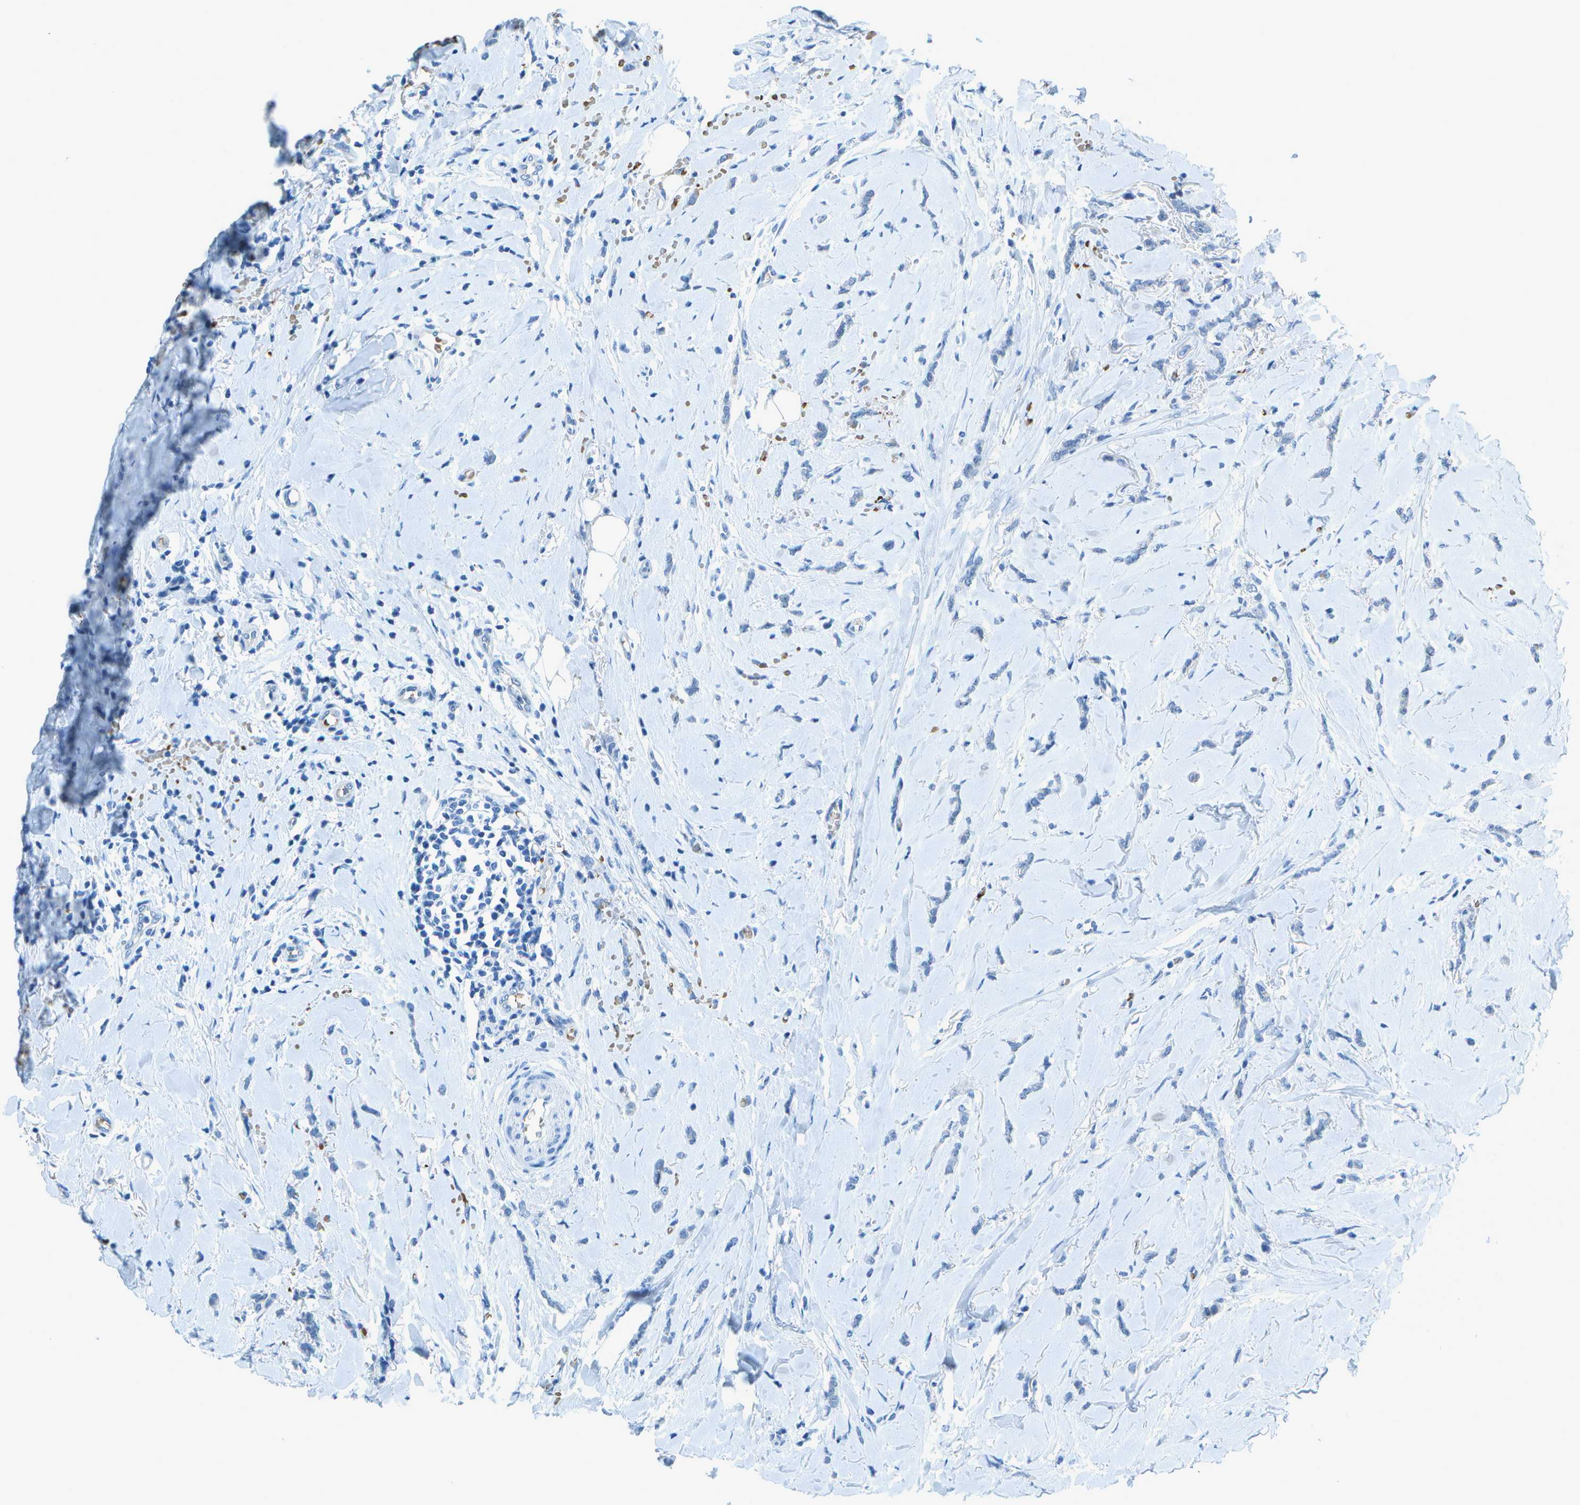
{"staining": {"intensity": "negative", "quantity": "none", "location": "none"}, "tissue": "breast cancer", "cell_type": "Tumor cells", "image_type": "cancer", "snomed": [{"axis": "morphology", "description": "Lobular carcinoma"}, {"axis": "topography", "description": "Skin"}, {"axis": "topography", "description": "Breast"}], "caption": "DAB immunohistochemical staining of lobular carcinoma (breast) exhibits no significant positivity in tumor cells.", "gene": "ASL", "patient": {"sex": "female", "age": 46}}